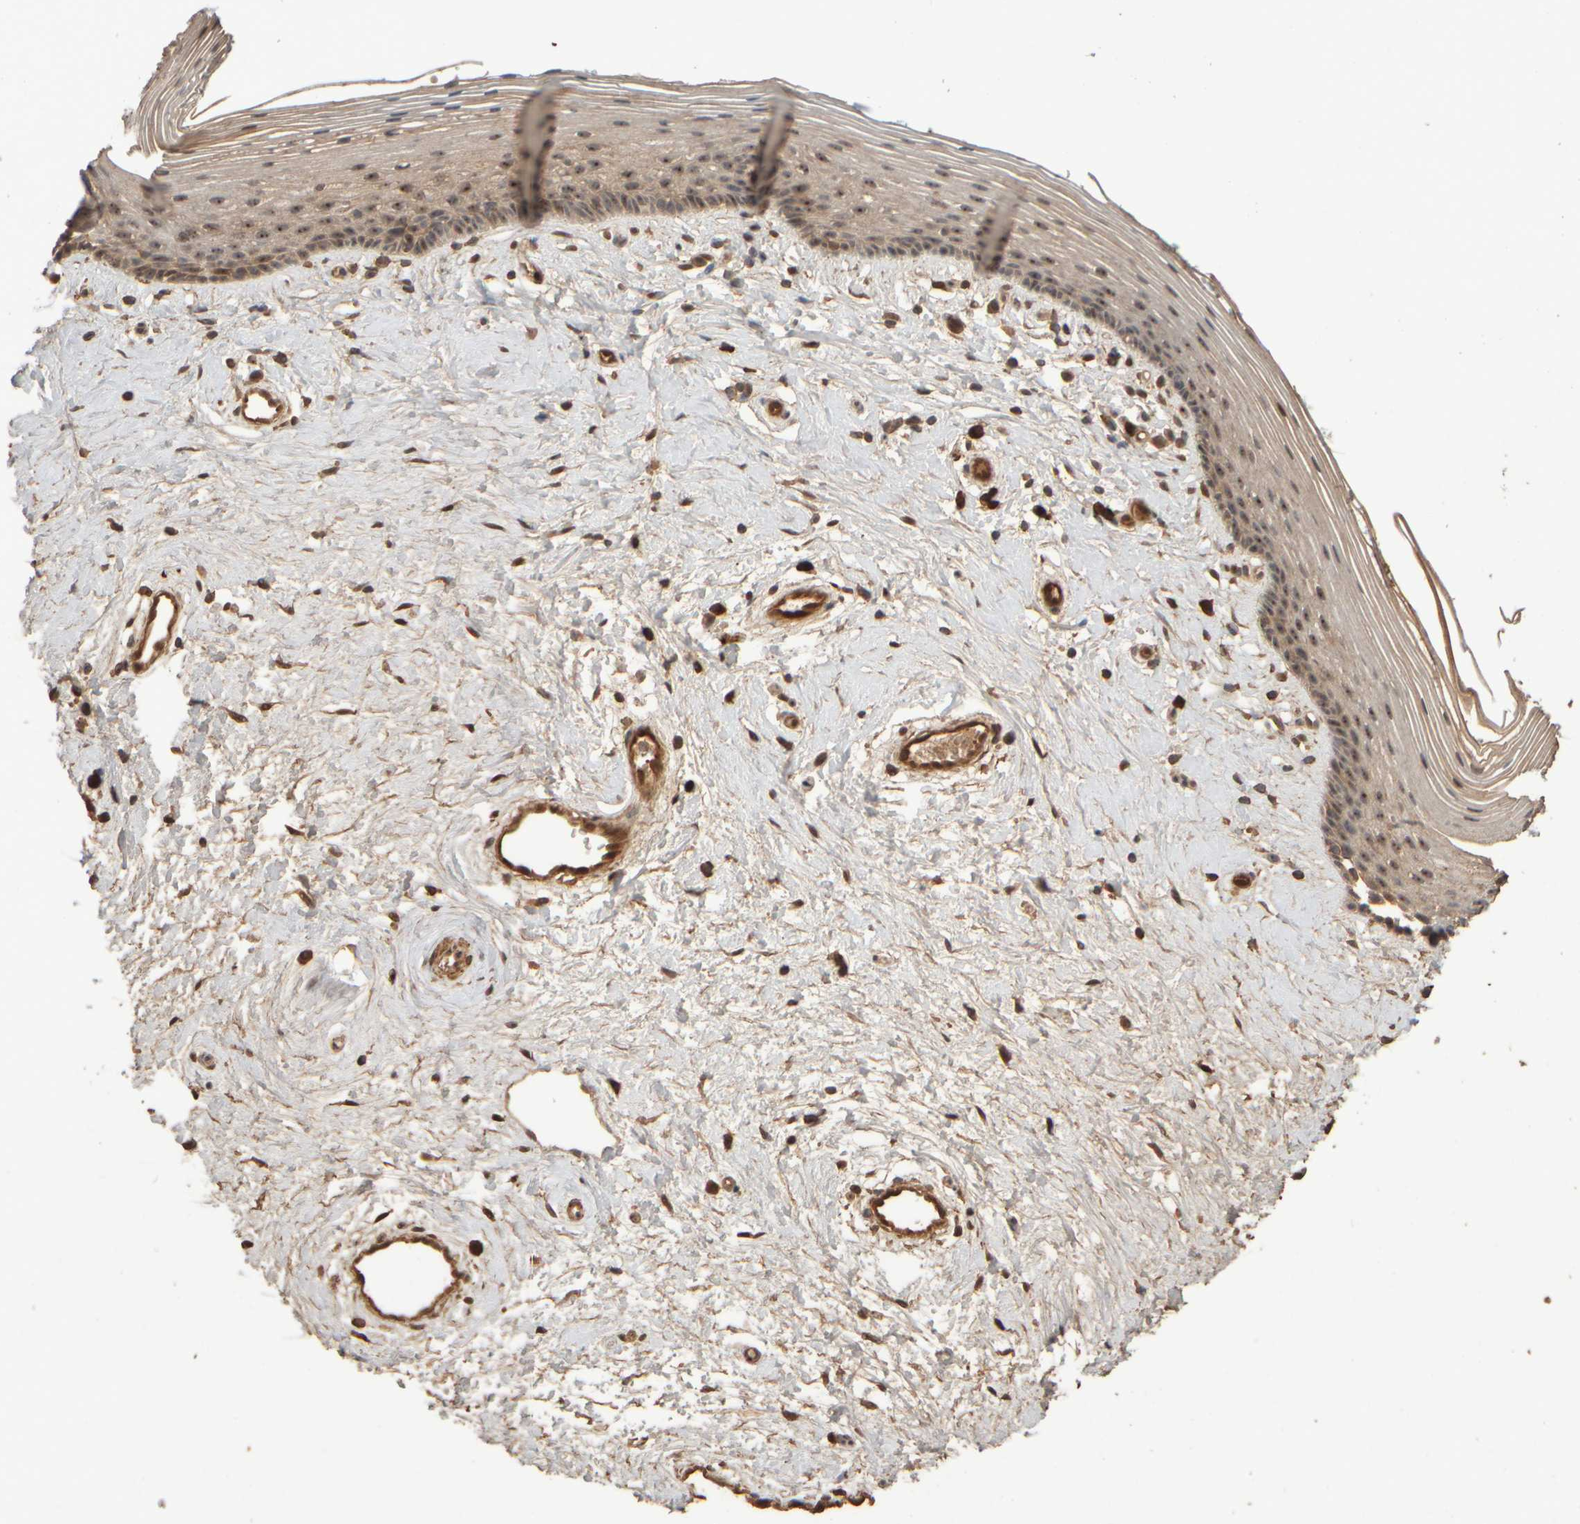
{"staining": {"intensity": "moderate", "quantity": ">75%", "location": "cytoplasmic/membranous,nuclear"}, "tissue": "vagina", "cell_type": "Squamous epithelial cells", "image_type": "normal", "snomed": [{"axis": "morphology", "description": "Normal tissue, NOS"}, {"axis": "topography", "description": "Vagina"}], "caption": "About >75% of squamous epithelial cells in benign vagina exhibit moderate cytoplasmic/membranous,nuclear protein expression as visualized by brown immunohistochemical staining.", "gene": "SPHK1", "patient": {"sex": "female", "age": 46}}